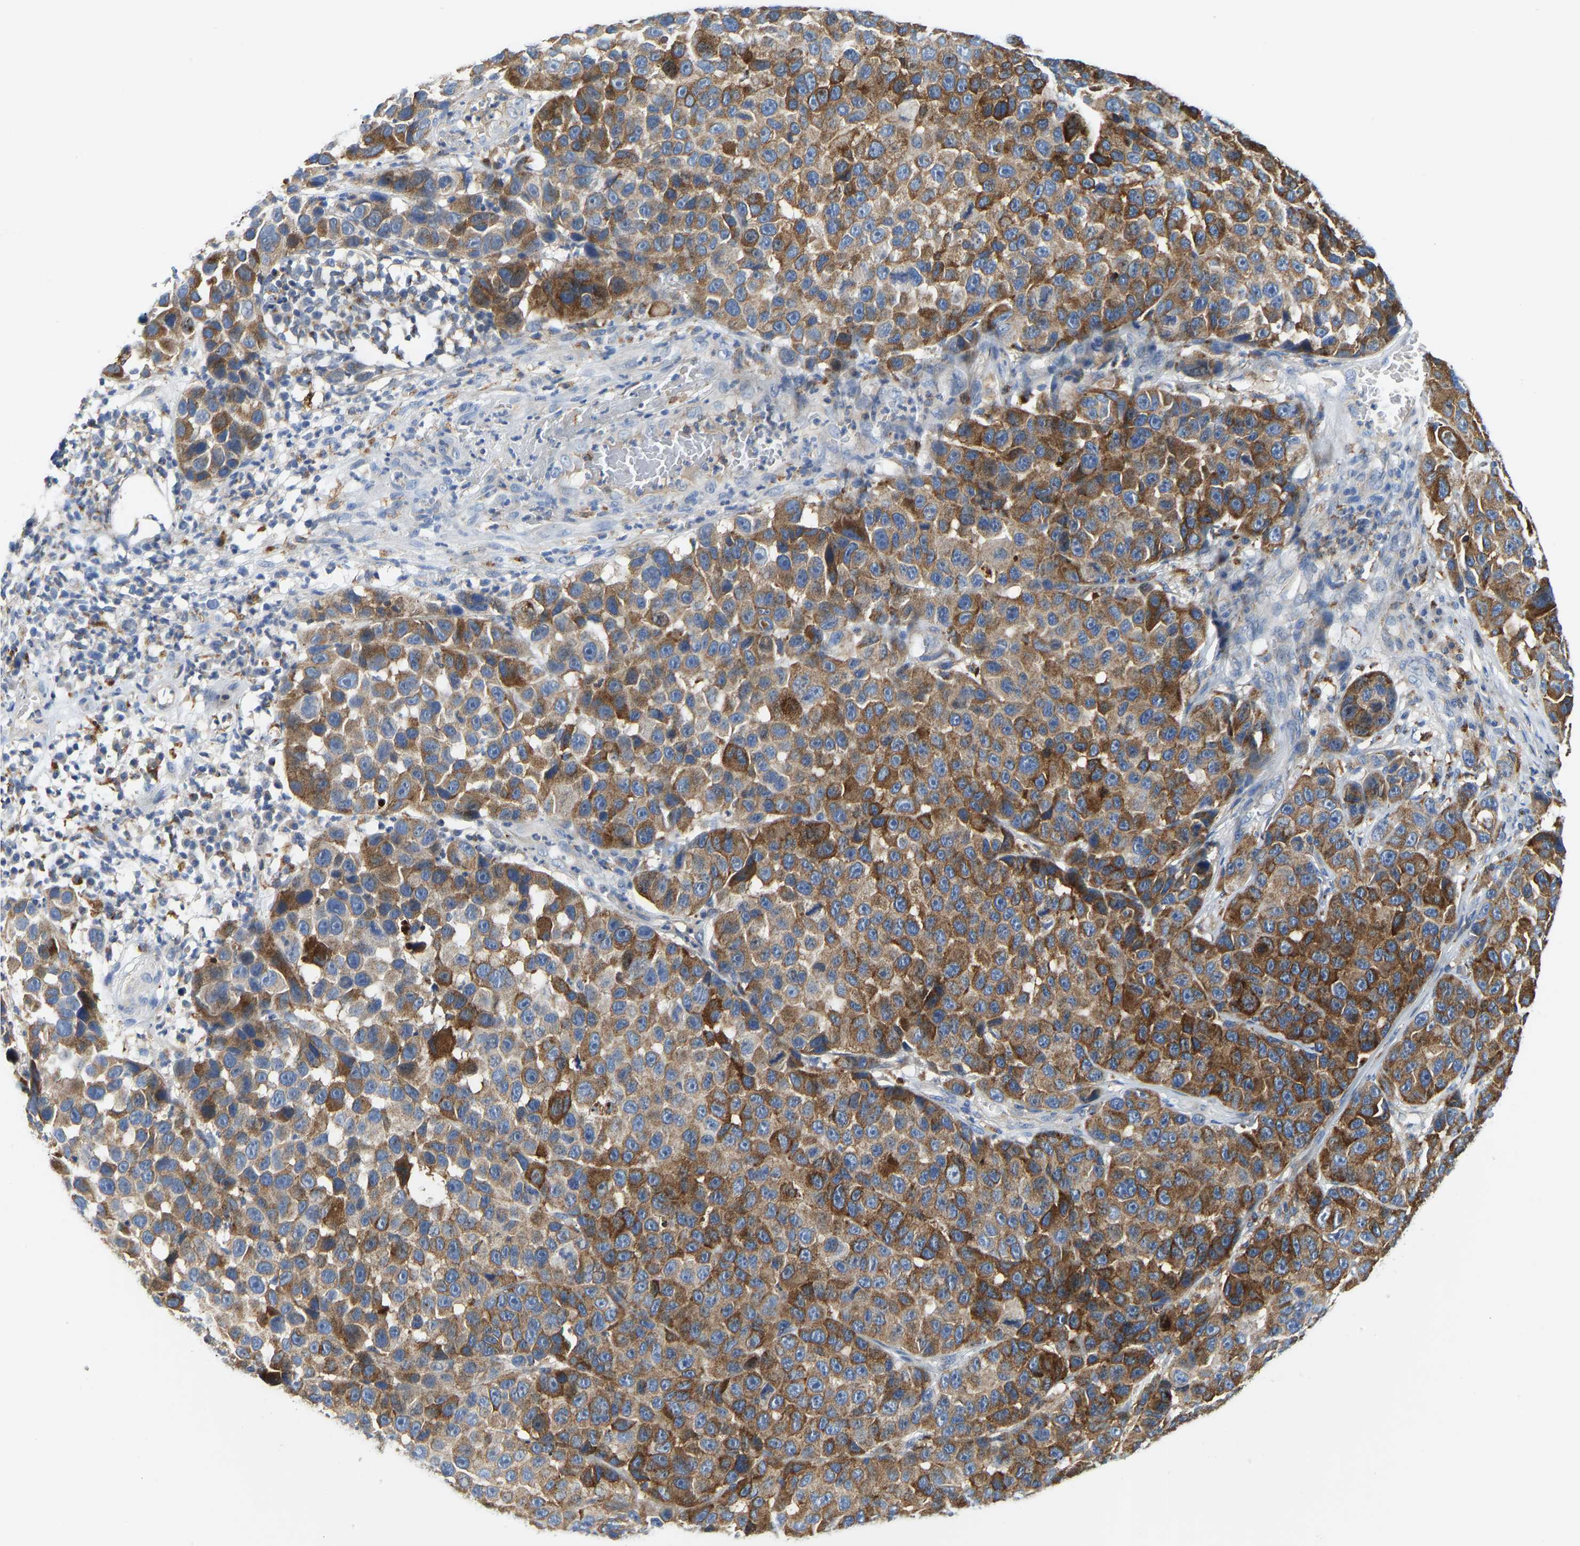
{"staining": {"intensity": "strong", "quantity": ">75%", "location": "cytoplasmic/membranous"}, "tissue": "melanoma", "cell_type": "Tumor cells", "image_type": "cancer", "snomed": [{"axis": "morphology", "description": "Malignant melanoma, NOS"}, {"axis": "topography", "description": "Skin"}], "caption": "A brown stain shows strong cytoplasmic/membranous expression of a protein in human melanoma tumor cells.", "gene": "ATP6V1E1", "patient": {"sex": "male", "age": 53}}